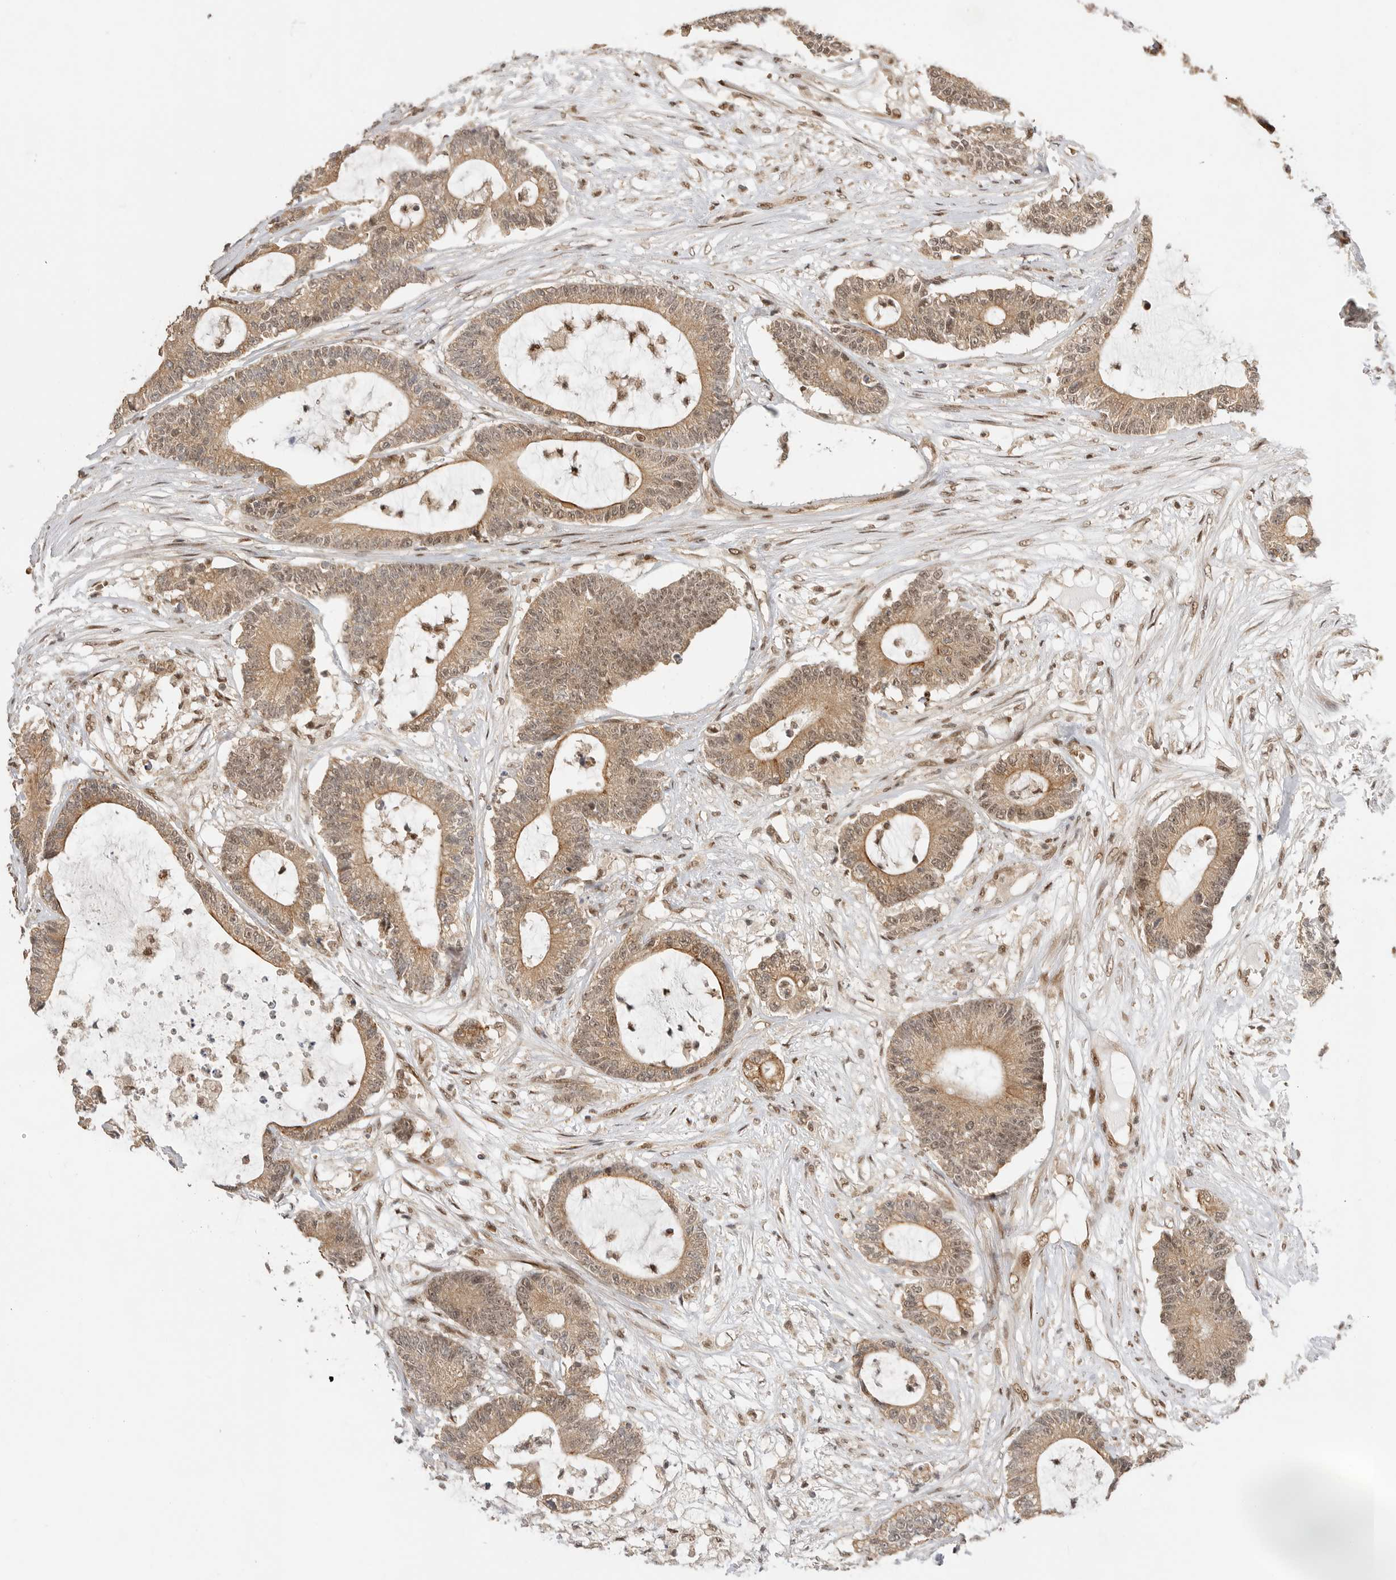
{"staining": {"intensity": "moderate", "quantity": ">75%", "location": "cytoplasmic/membranous,nuclear"}, "tissue": "colorectal cancer", "cell_type": "Tumor cells", "image_type": "cancer", "snomed": [{"axis": "morphology", "description": "Adenocarcinoma, NOS"}, {"axis": "topography", "description": "Colon"}], "caption": "Approximately >75% of tumor cells in human colorectal cancer reveal moderate cytoplasmic/membranous and nuclear protein staining as visualized by brown immunohistochemical staining.", "gene": "ALKAL1", "patient": {"sex": "female", "age": 84}}